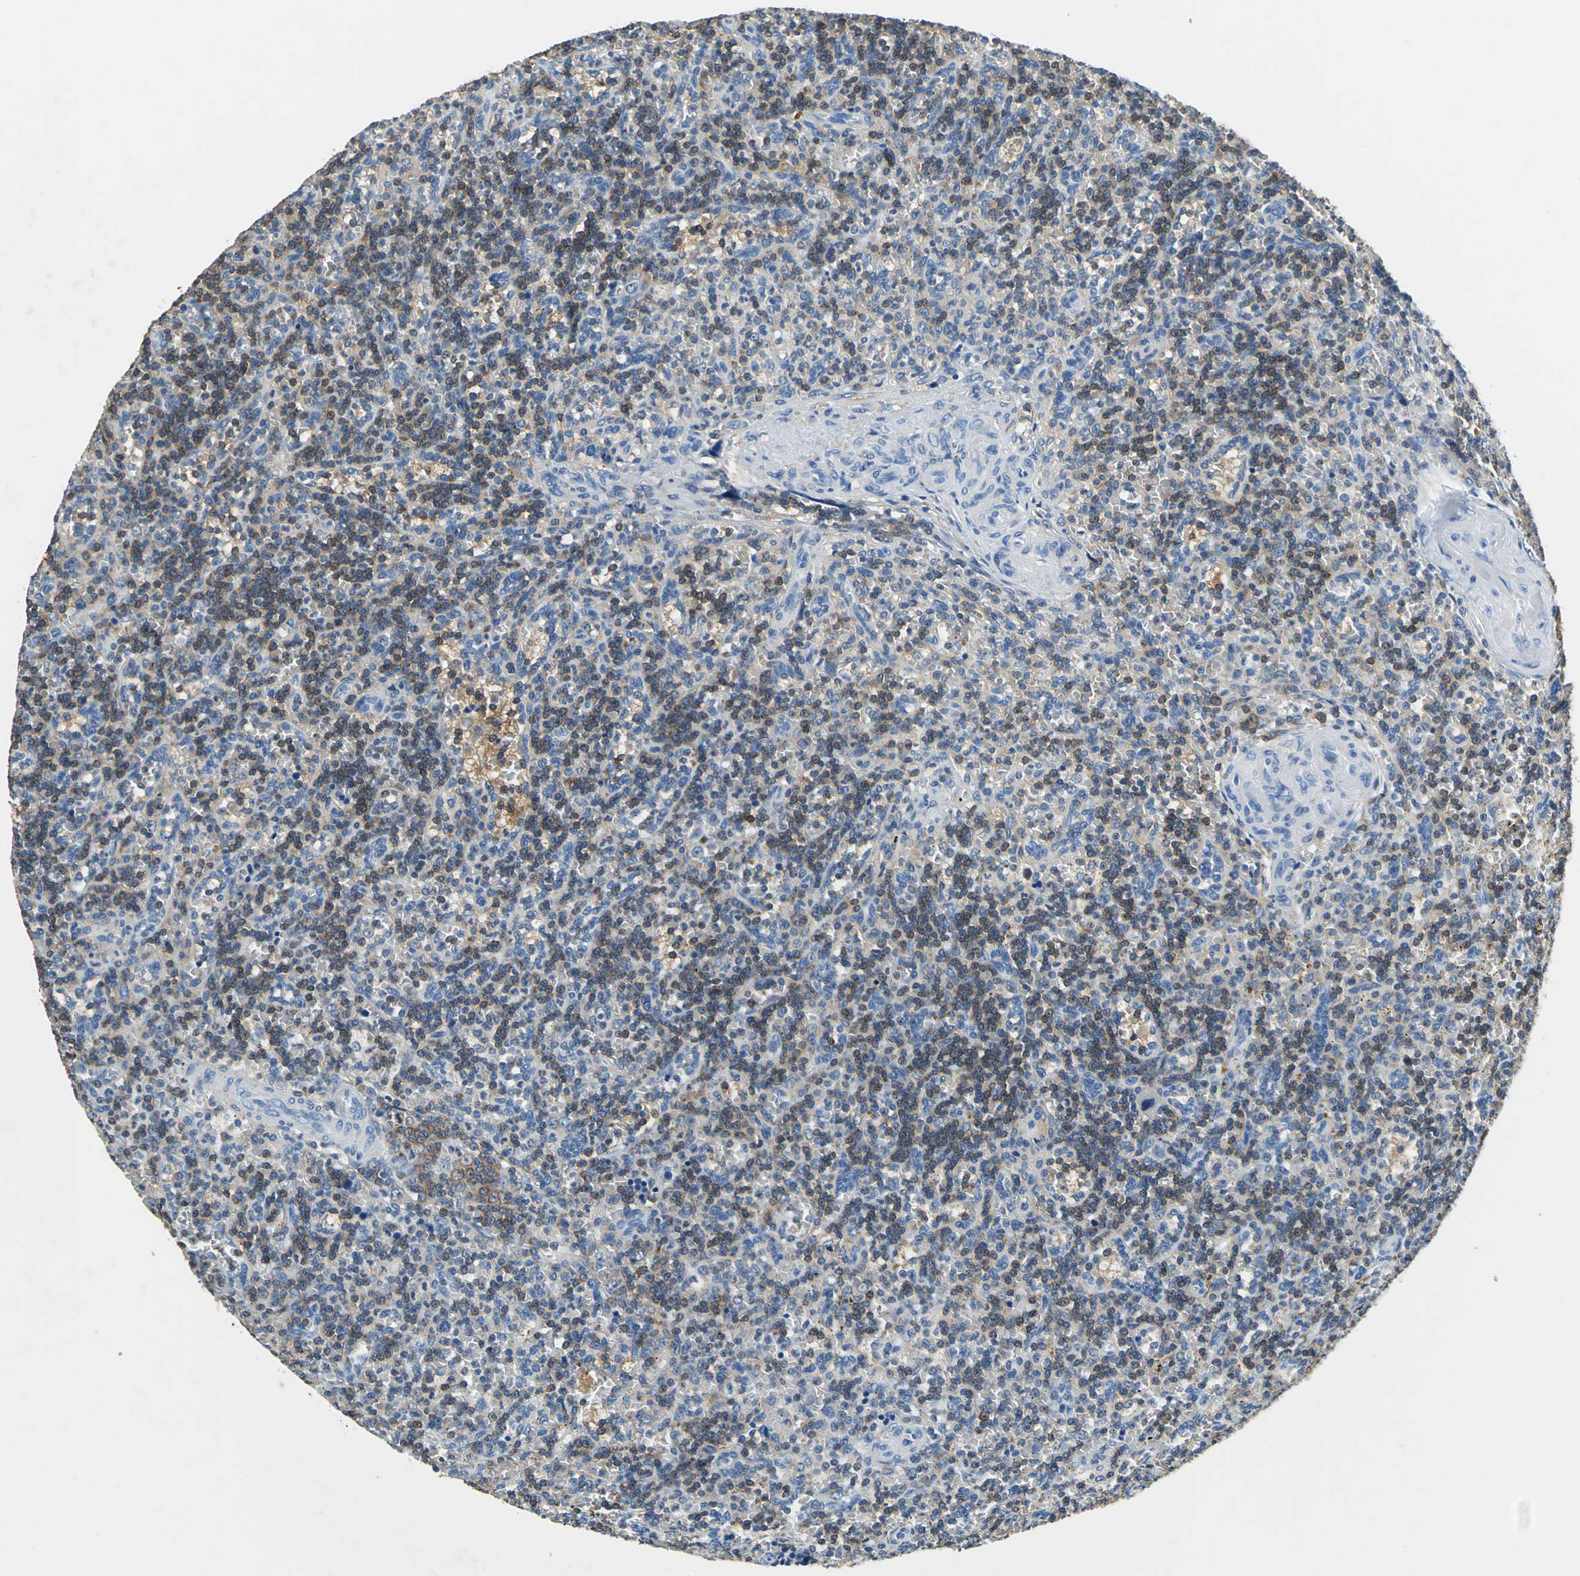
{"staining": {"intensity": "negative", "quantity": "none", "location": "none"}, "tissue": "lymphoma", "cell_type": "Tumor cells", "image_type": "cancer", "snomed": [{"axis": "morphology", "description": "Malignant lymphoma, non-Hodgkin's type, Low grade"}, {"axis": "topography", "description": "Spleen"}], "caption": "Low-grade malignant lymphoma, non-Hodgkin's type was stained to show a protein in brown. There is no significant positivity in tumor cells. (IHC, brightfield microscopy, high magnification).", "gene": "PRKCA", "patient": {"sex": "male", "age": 73}}